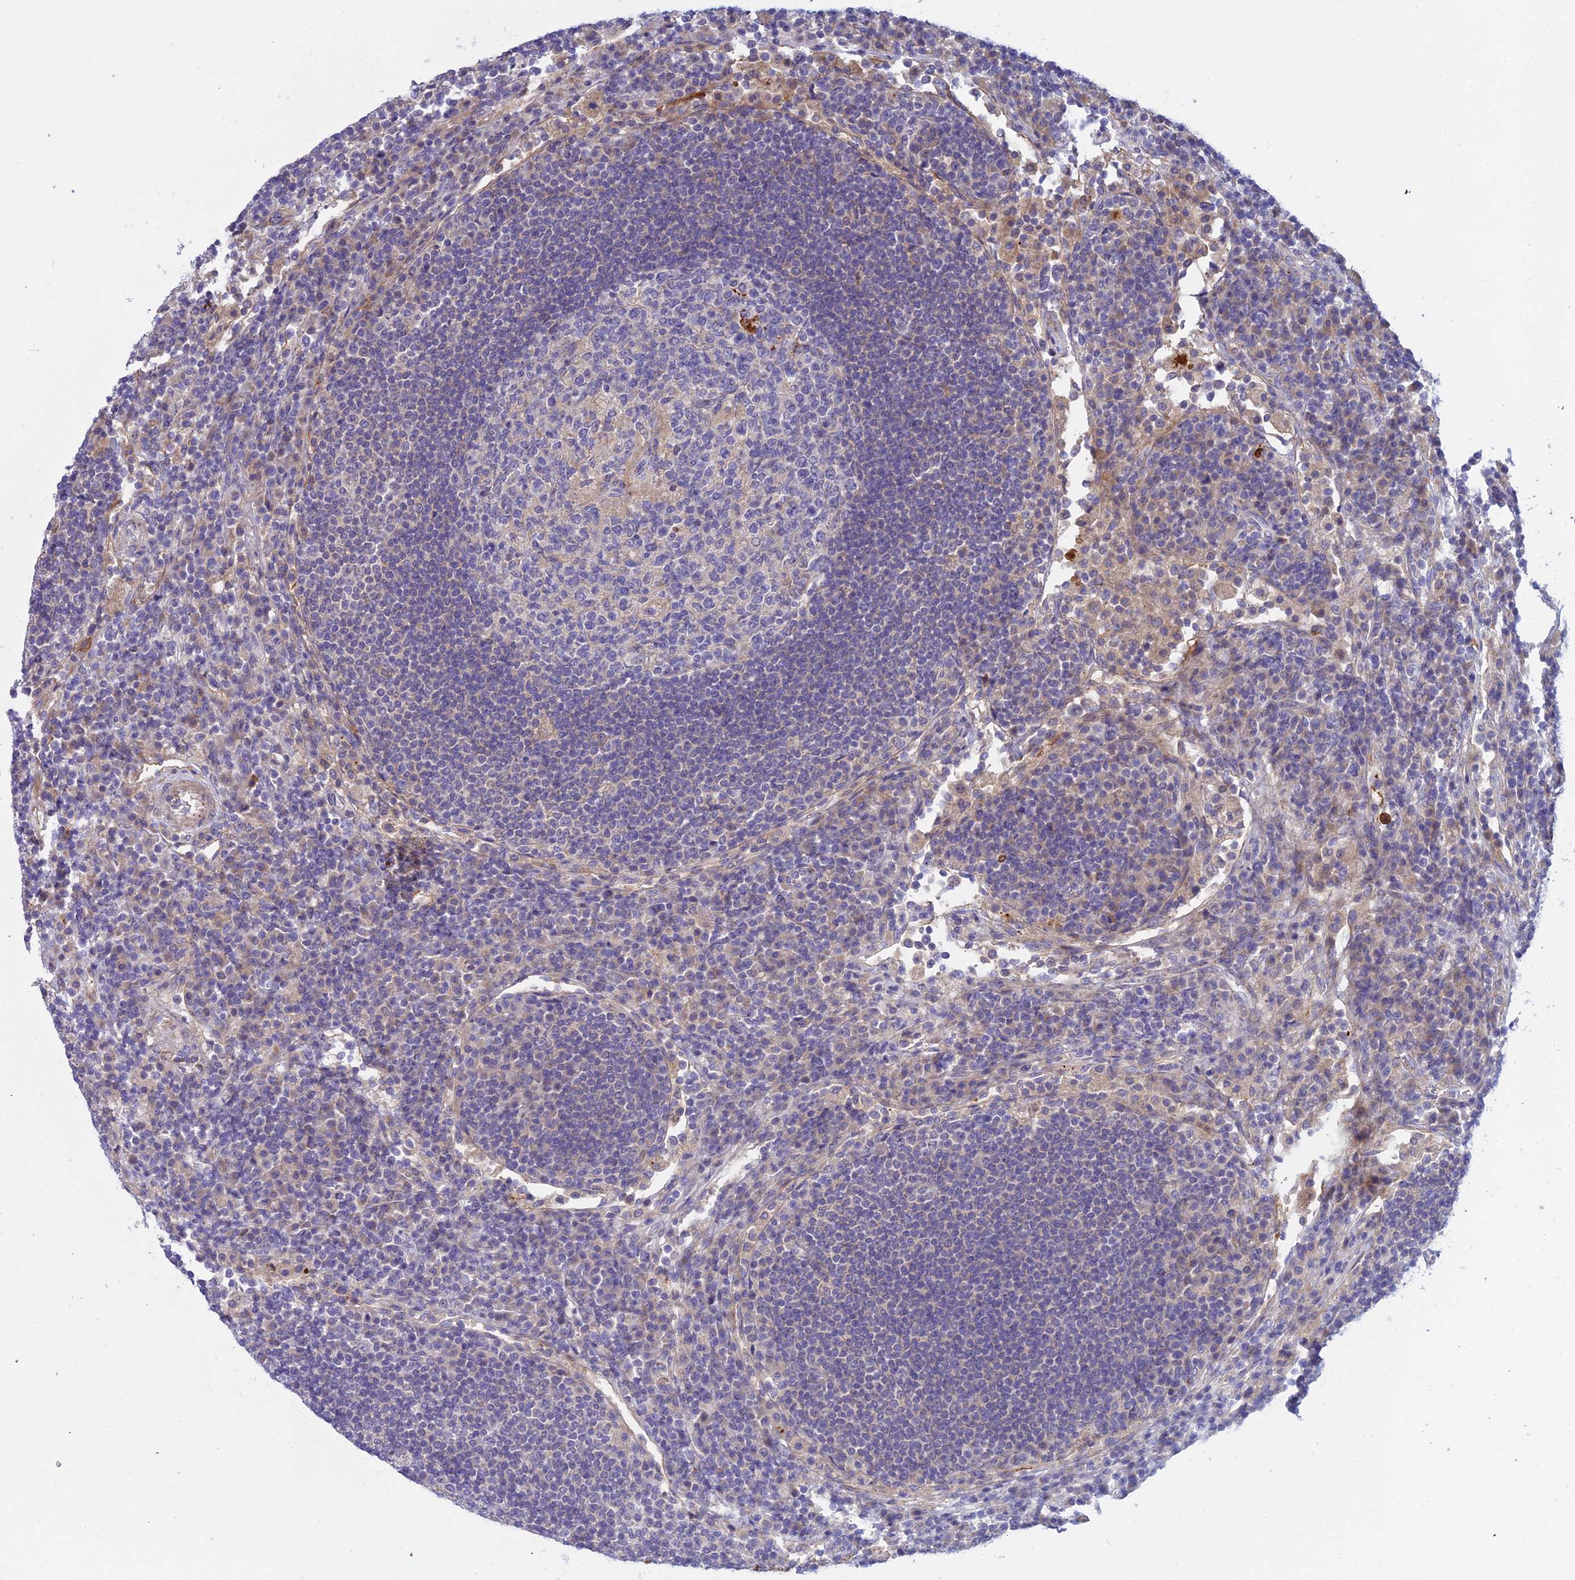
{"staining": {"intensity": "negative", "quantity": "none", "location": "none"}, "tissue": "lymph node", "cell_type": "Germinal center cells", "image_type": "normal", "snomed": [{"axis": "morphology", "description": "Normal tissue, NOS"}, {"axis": "topography", "description": "Lymph node"}], "caption": "Immunohistochemical staining of unremarkable human lymph node exhibits no significant expression in germinal center cells.", "gene": "DUS2", "patient": {"sex": "female", "age": 53}}